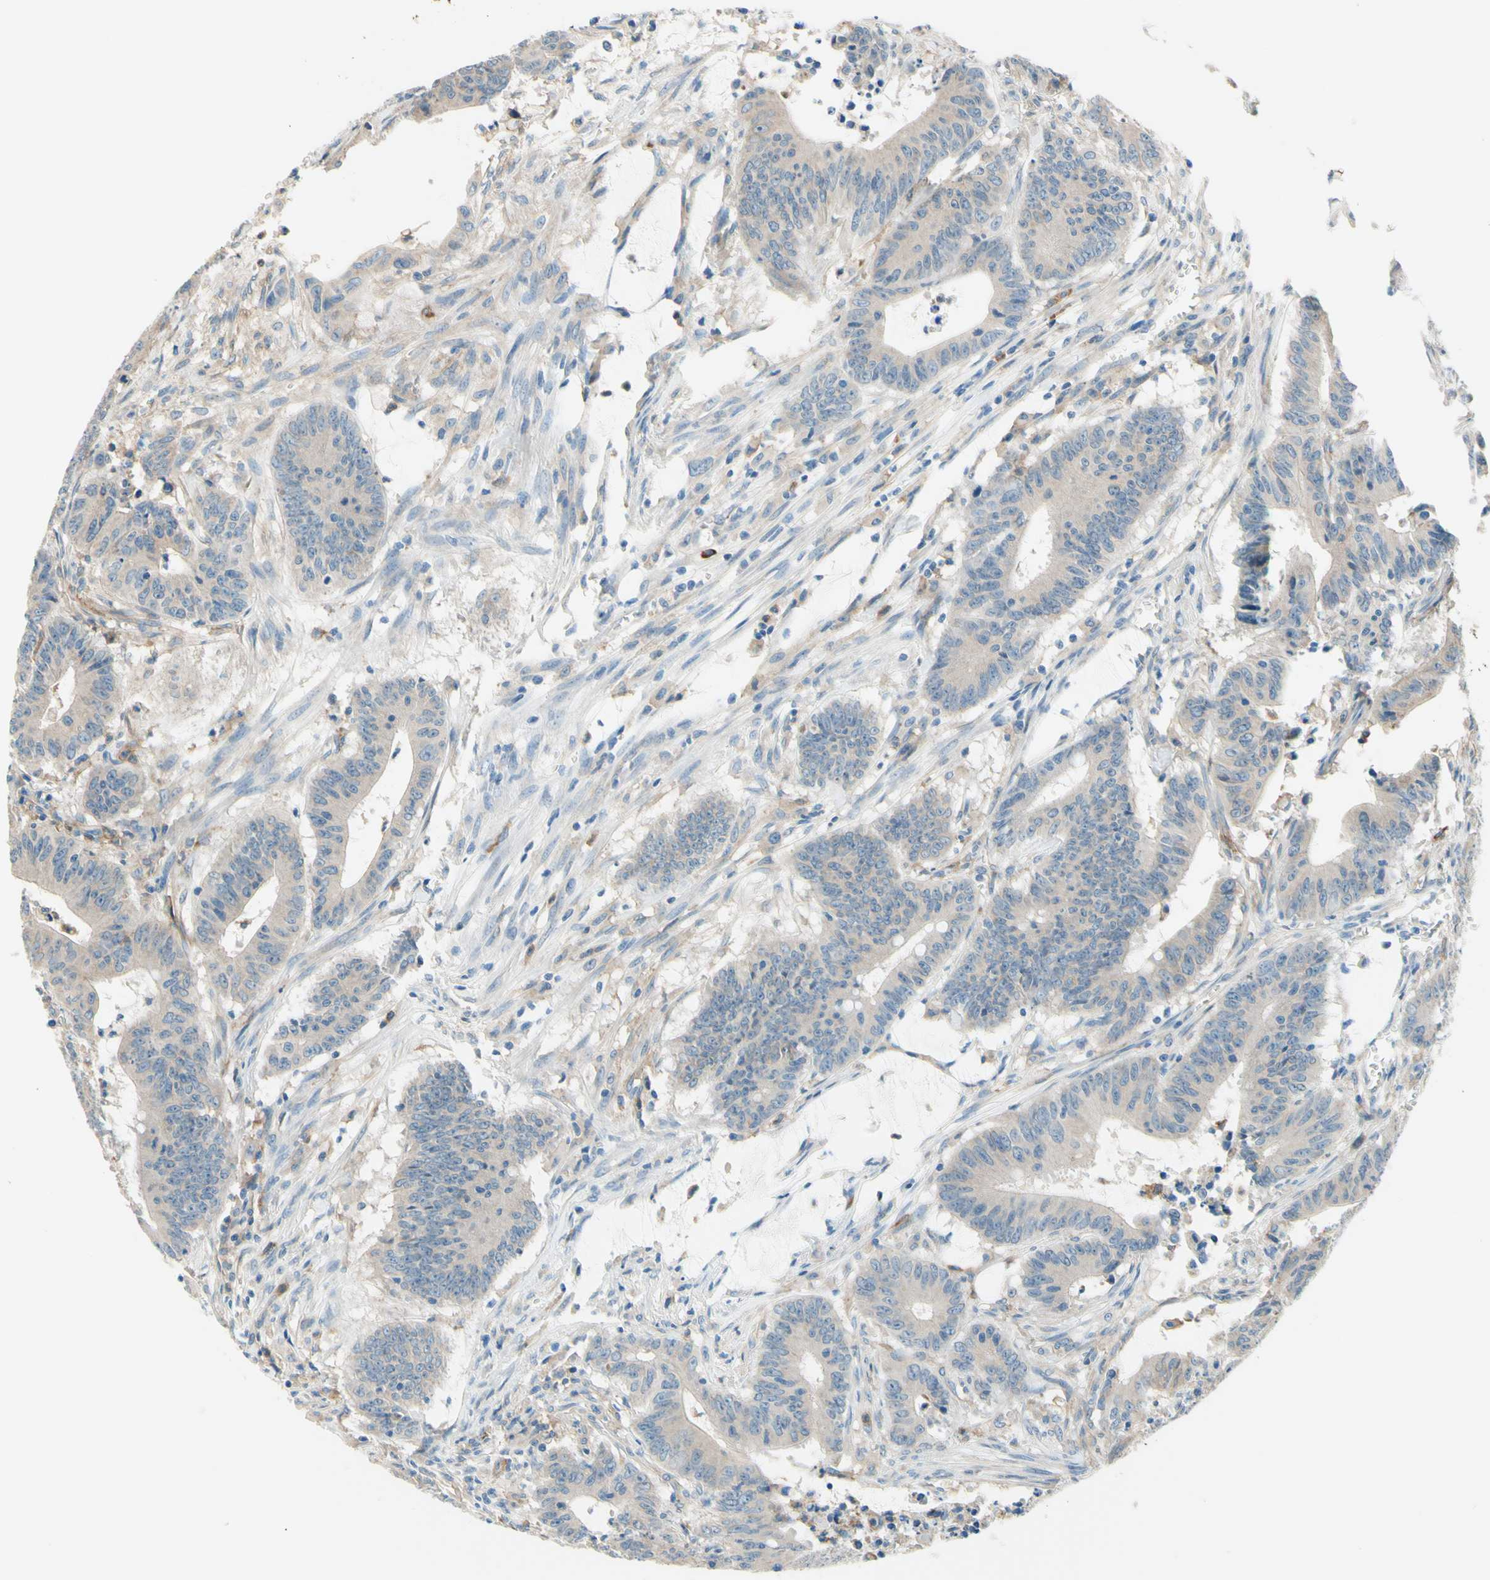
{"staining": {"intensity": "weak", "quantity": "<25%", "location": "cytoplasmic/membranous"}, "tissue": "colorectal cancer", "cell_type": "Tumor cells", "image_type": "cancer", "snomed": [{"axis": "morphology", "description": "Adenocarcinoma, NOS"}, {"axis": "topography", "description": "Colon"}], "caption": "Micrograph shows no protein positivity in tumor cells of colorectal cancer tissue.", "gene": "SIGLEC9", "patient": {"sex": "male", "age": 45}}